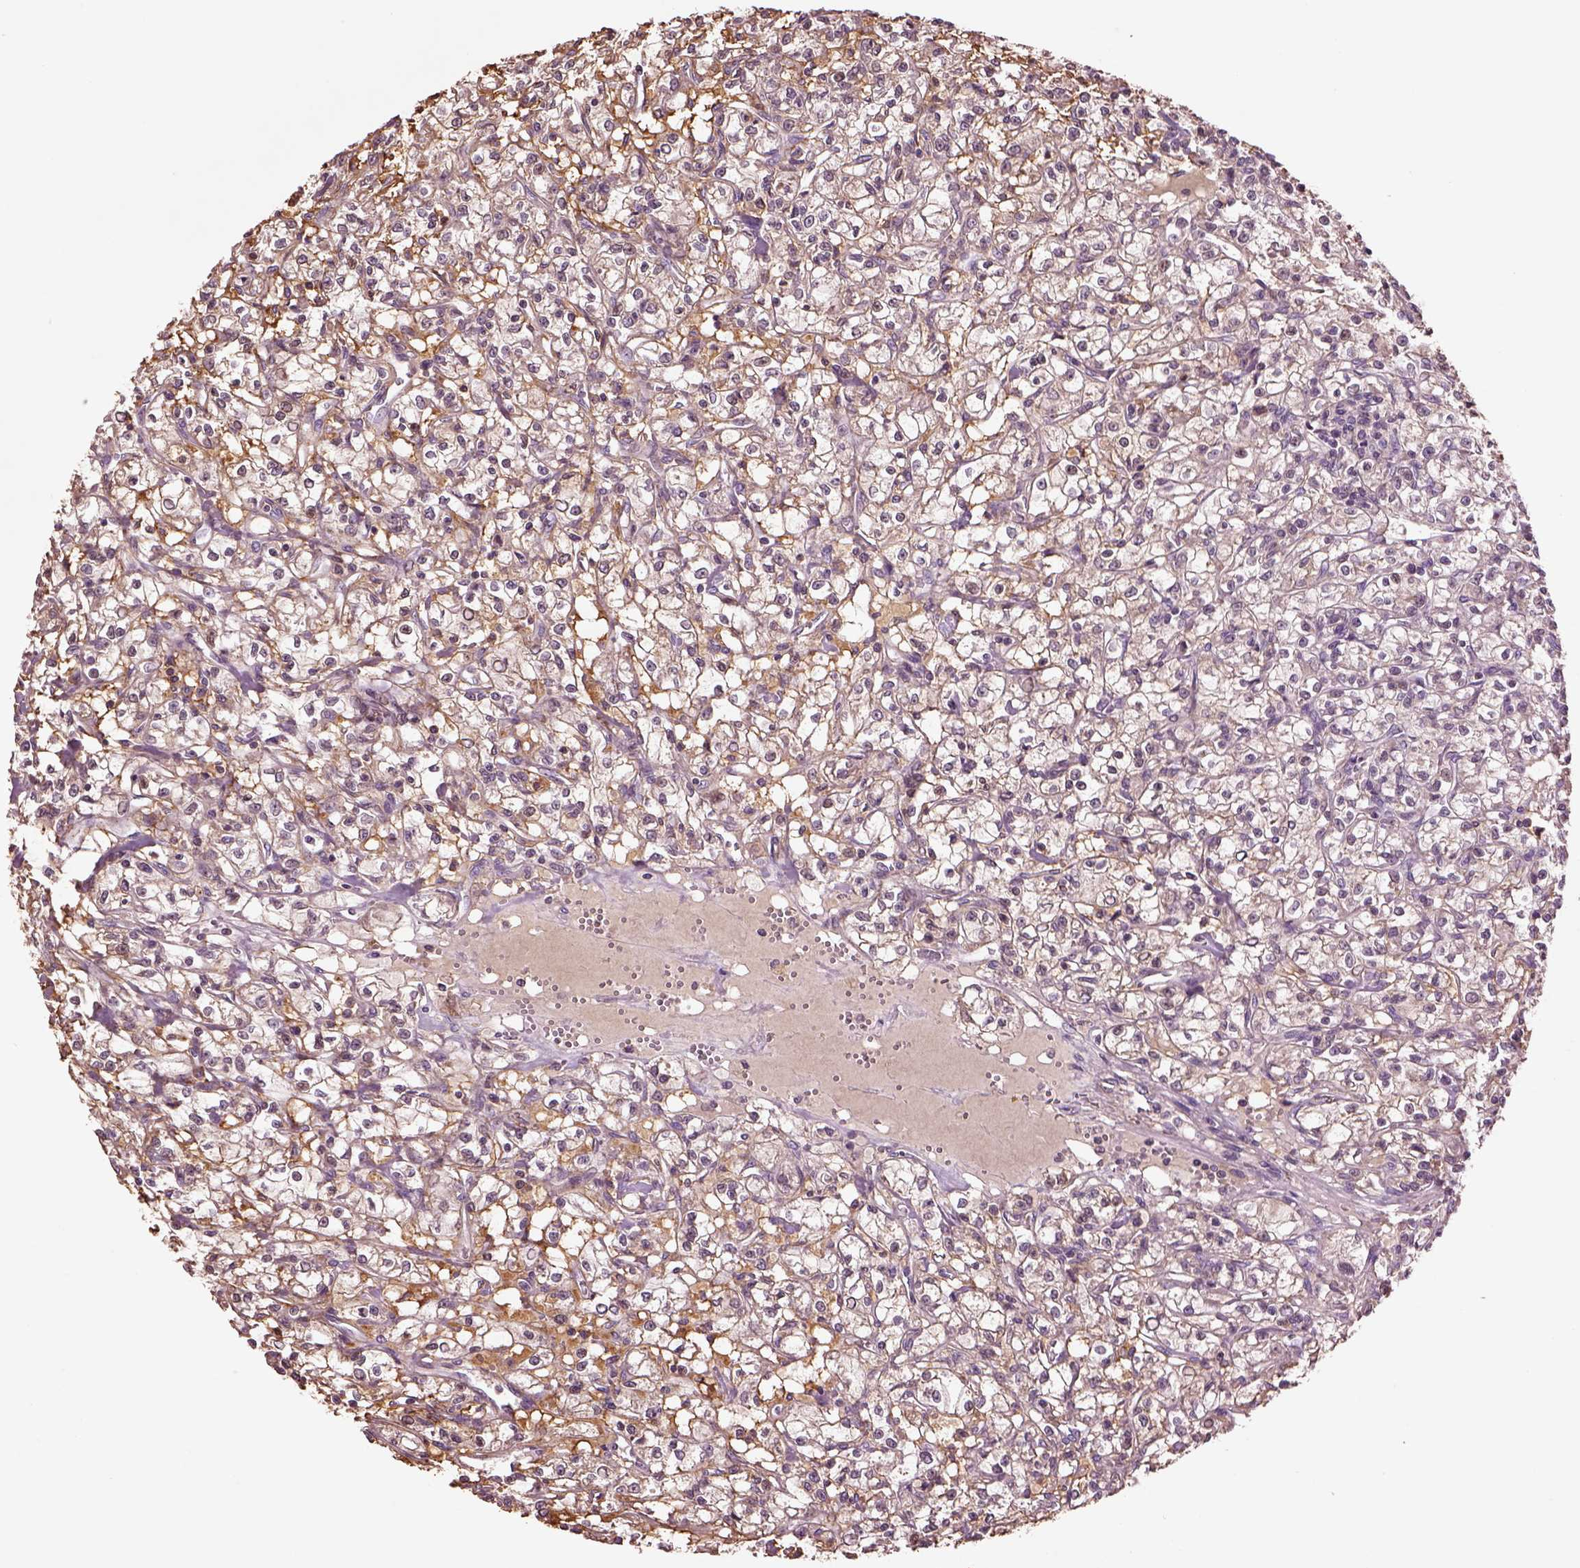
{"staining": {"intensity": "moderate", "quantity": ">75%", "location": "cytoplasmic/membranous"}, "tissue": "renal cancer", "cell_type": "Tumor cells", "image_type": "cancer", "snomed": [{"axis": "morphology", "description": "Adenocarcinoma, NOS"}, {"axis": "topography", "description": "Kidney"}], "caption": "Human renal cancer (adenocarcinoma) stained for a protein (brown) exhibits moderate cytoplasmic/membranous positive staining in about >75% of tumor cells.", "gene": "MTHFS", "patient": {"sex": "female", "age": 59}}